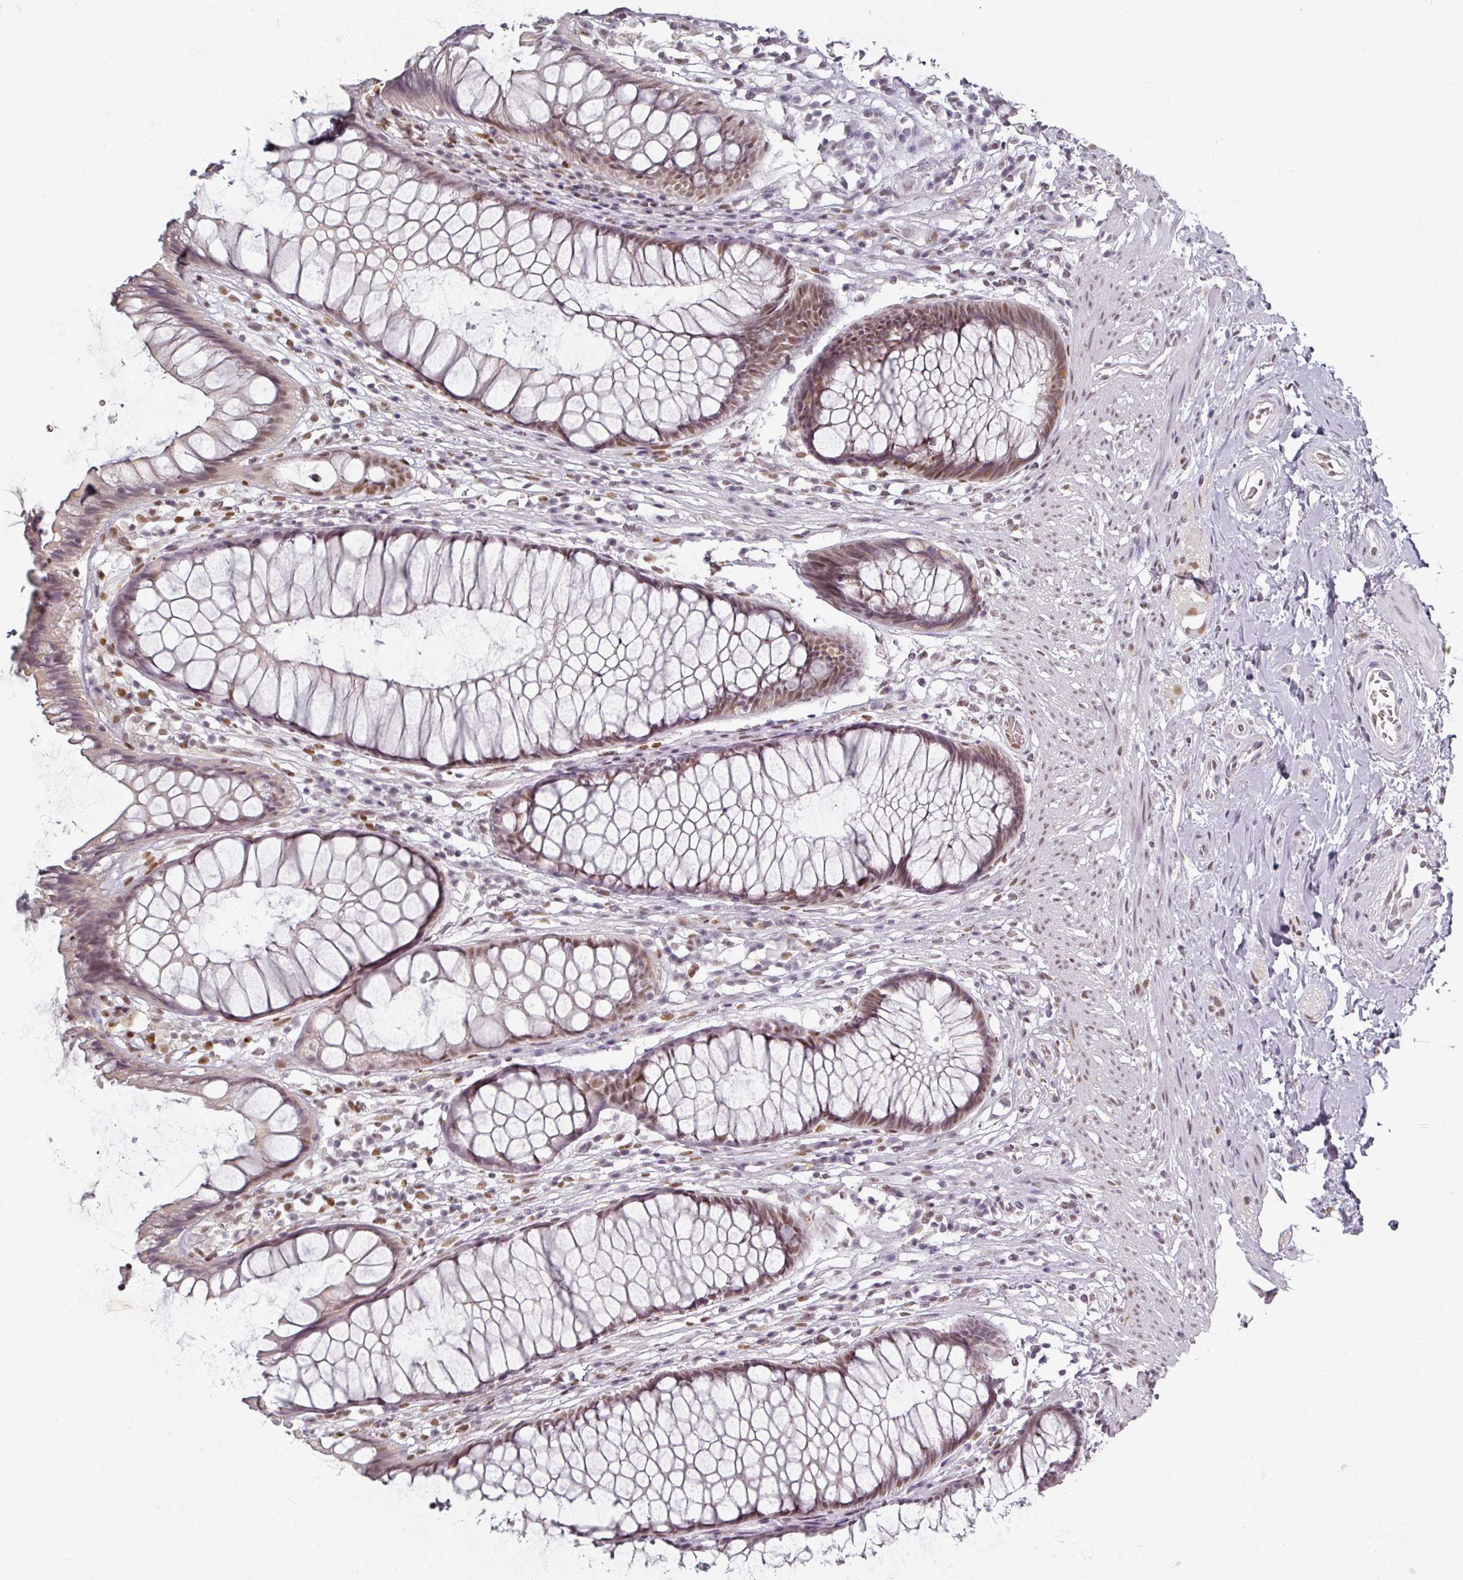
{"staining": {"intensity": "moderate", "quantity": "25%-75%", "location": "nuclear"}, "tissue": "rectum", "cell_type": "Glandular cells", "image_type": "normal", "snomed": [{"axis": "morphology", "description": "Normal tissue, NOS"}, {"axis": "topography", "description": "Smooth muscle"}, {"axis": "topography", "description": "Rectum"}], "caption": "Rectum stained with IHC shows moderate nuclear positivity in approximately 25%-75% of glandular cells.", "gene": "RIPOR3", "patient": {"sex": "male", "age": 53}}